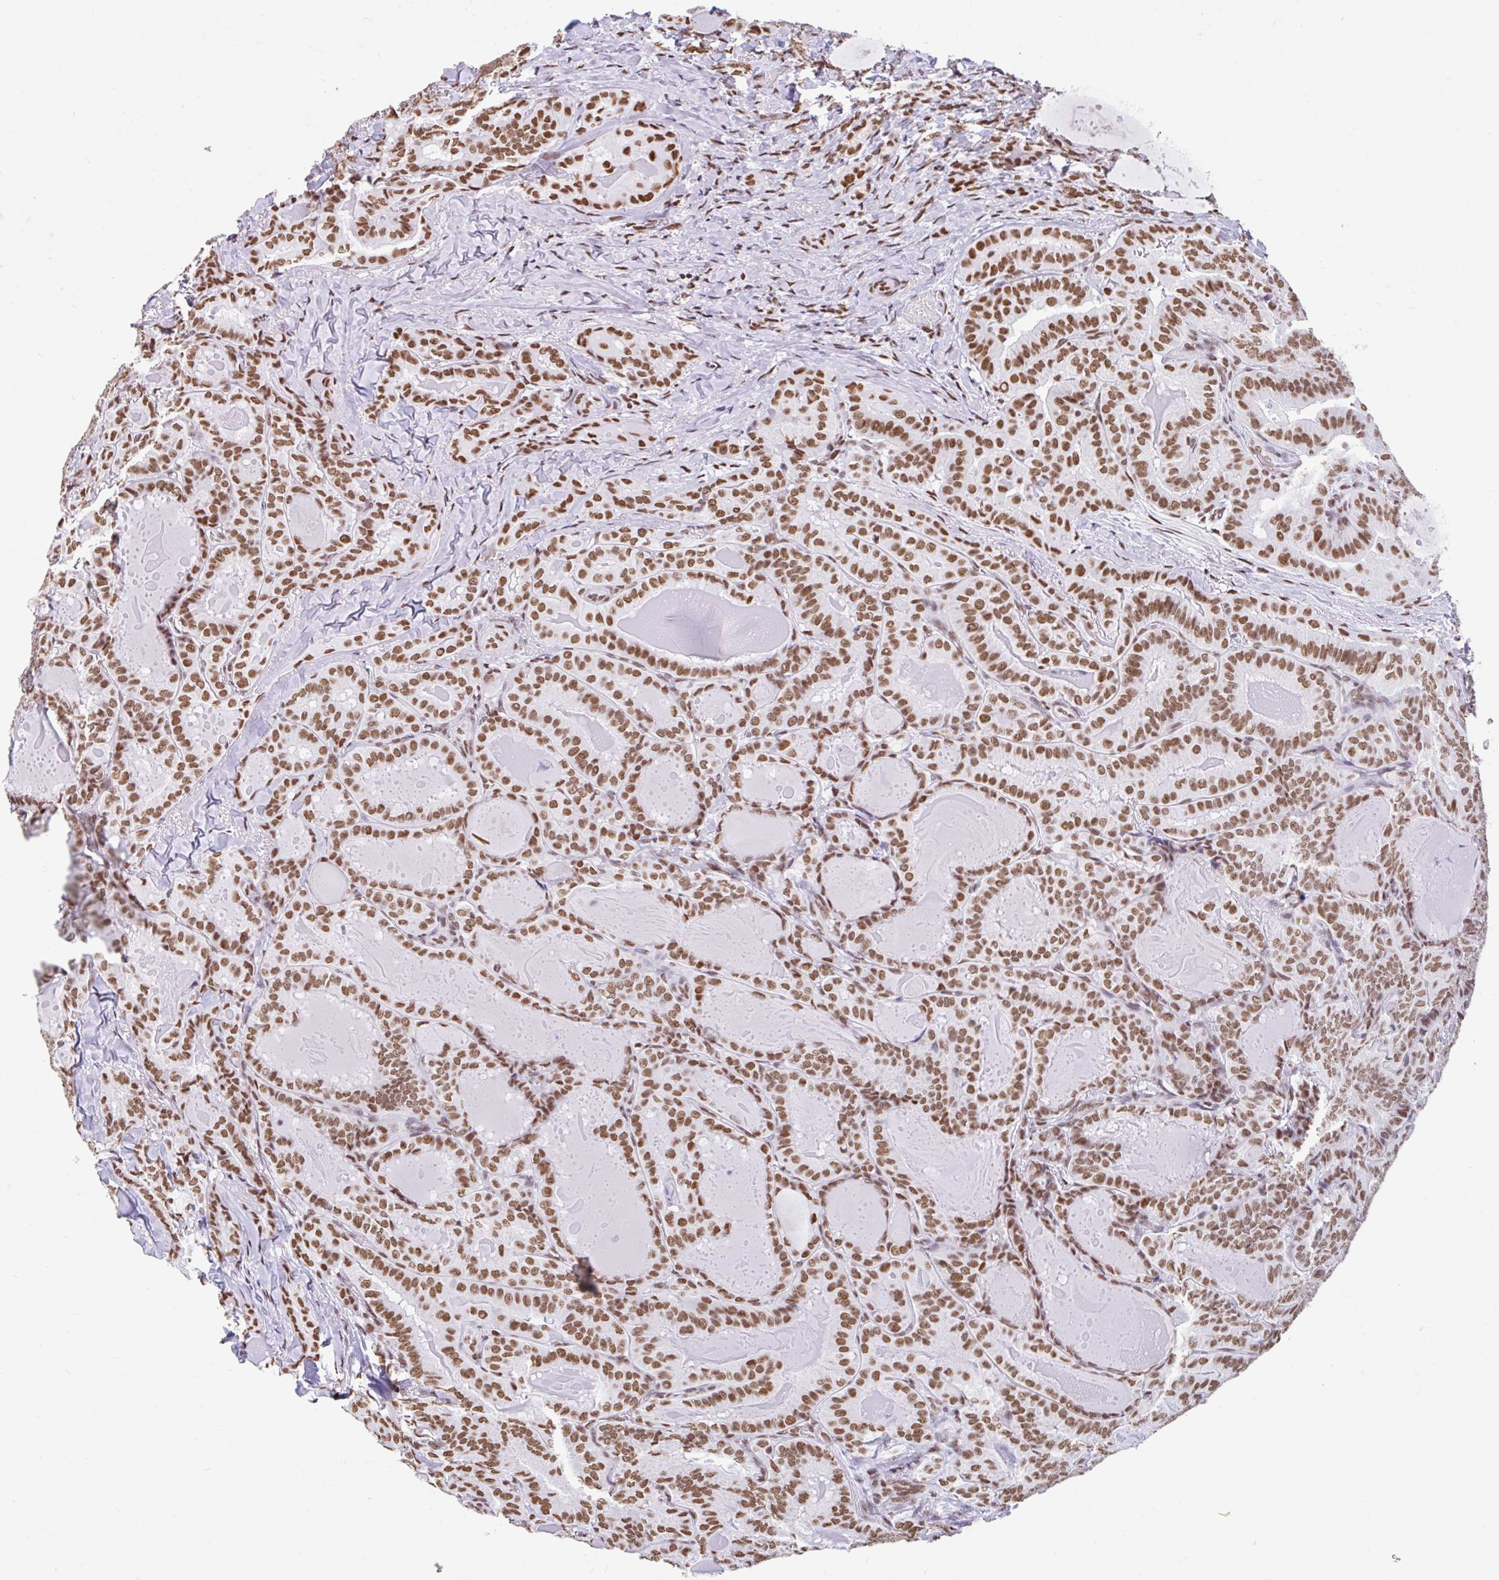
{"staining": {"intensity": "moderate", "quantity": ">75%", "location": "nuclear"}, "tissue": "thyroid cancer", "cell_type": "Tumor cells", "image_type": "cancer", "snomed": [{"axis": "morphology", "description": "Papillary adenocarcinoma, NOS"}, {"axis": "topography", "description": "Thyroid gland"}], "caption": "The immunohistochemical stain shows moderate nuclear staining in tumor cells of thyroid cancer (papillary adenocarcinoma) tissue.", "gene": "KHDRBS1", "patient": {"sex": "female", "age": 68}}